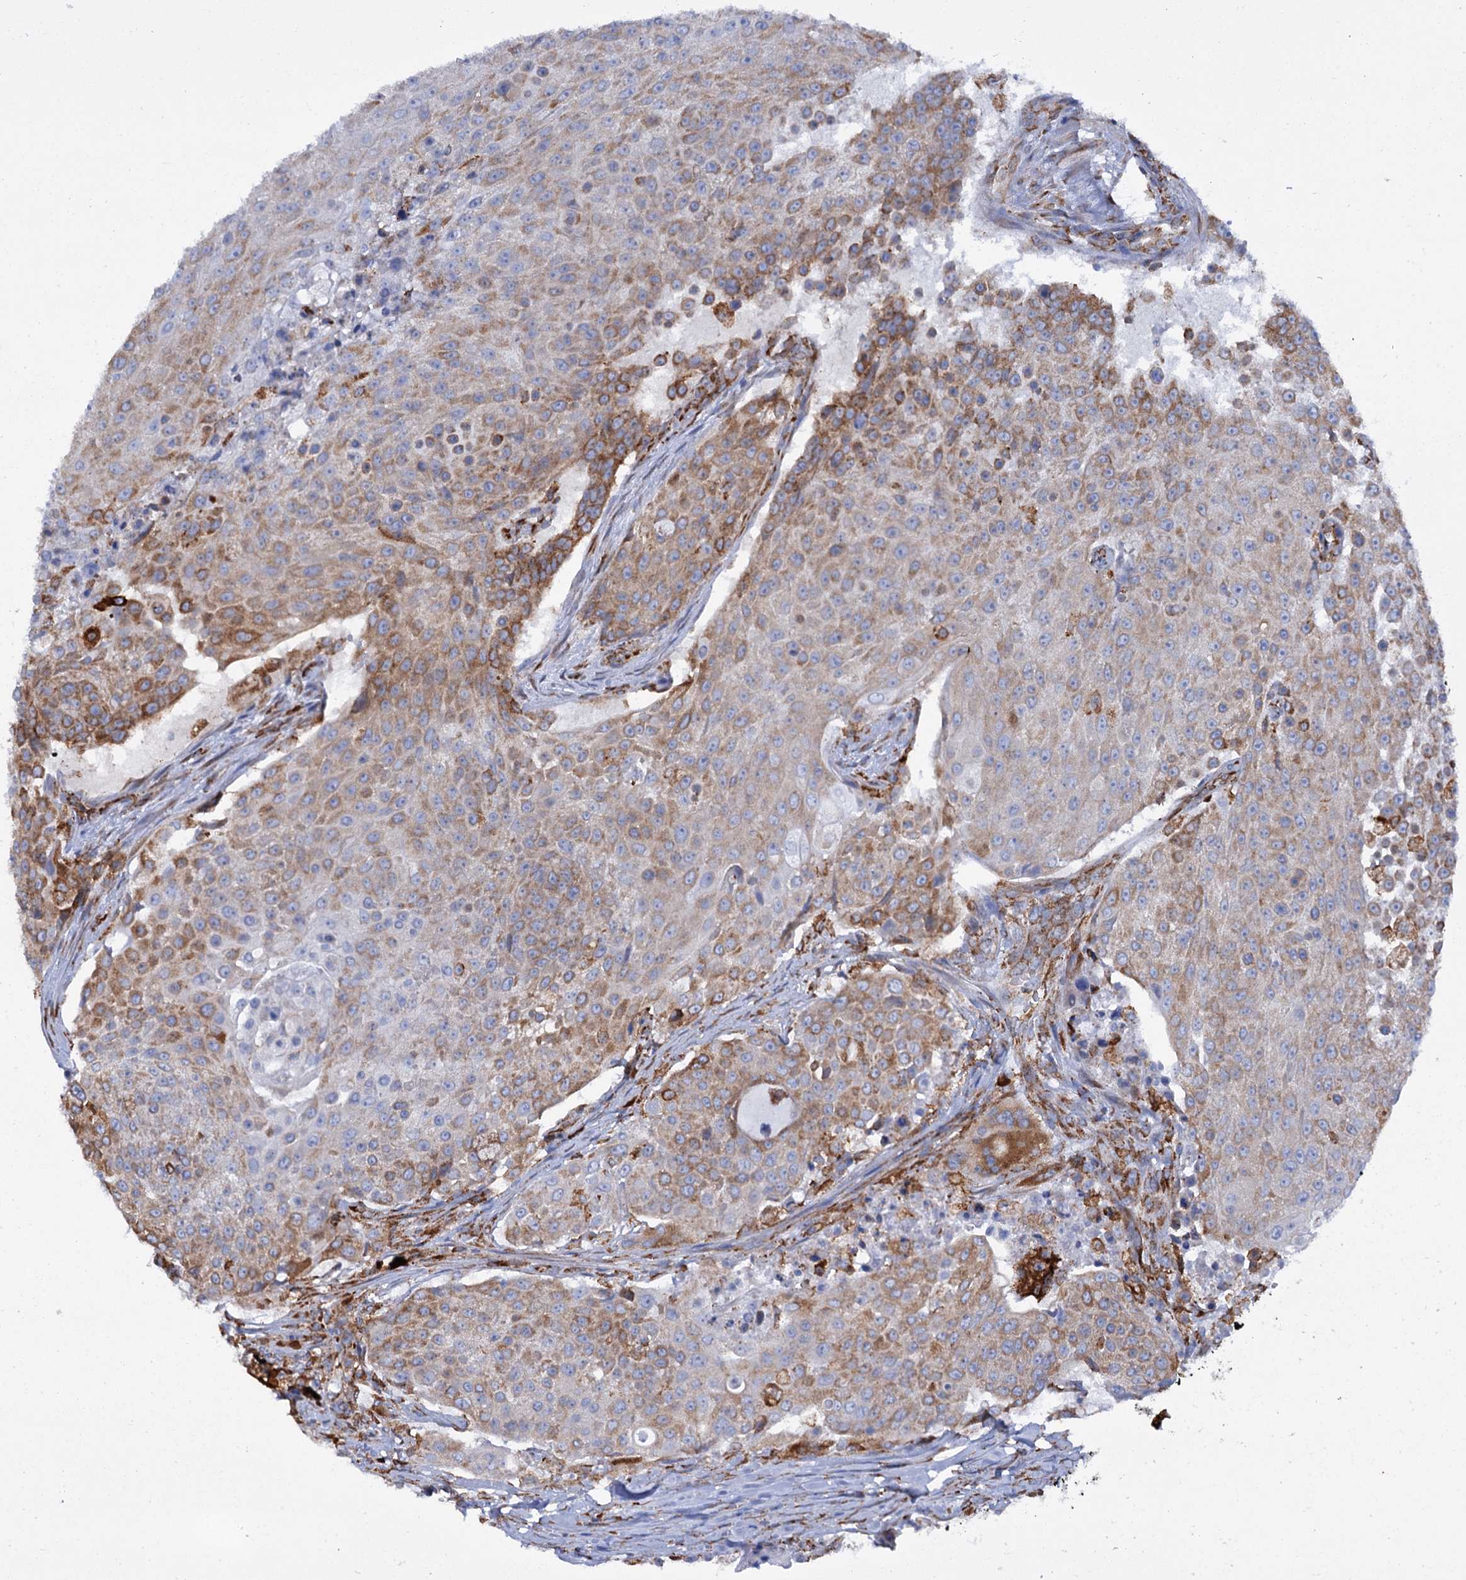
{"staining": {"intensity": "moderate", "quantity": ">75%", "location": "cytoplasmic/membranous"}, "tissue": "urothelial cancer", "cell_type": "Tumor cells", "image_type": "cancer", "snomed": [{"axis": "morphology", "description": "Urothelial carcinoma, High grade"}, {"axis": "topography", "description": "Urinary bladder"}], "caption": "DAB (3,3'-diaminobenzidine) immunohistochemical staining of human urothelial cancer exhibits moderate cytoplasmic/membranous protein positivity in approximately >75% of tumor cells.", "gene": "SHE", "patient": {"sex": "female", "age": 63}}